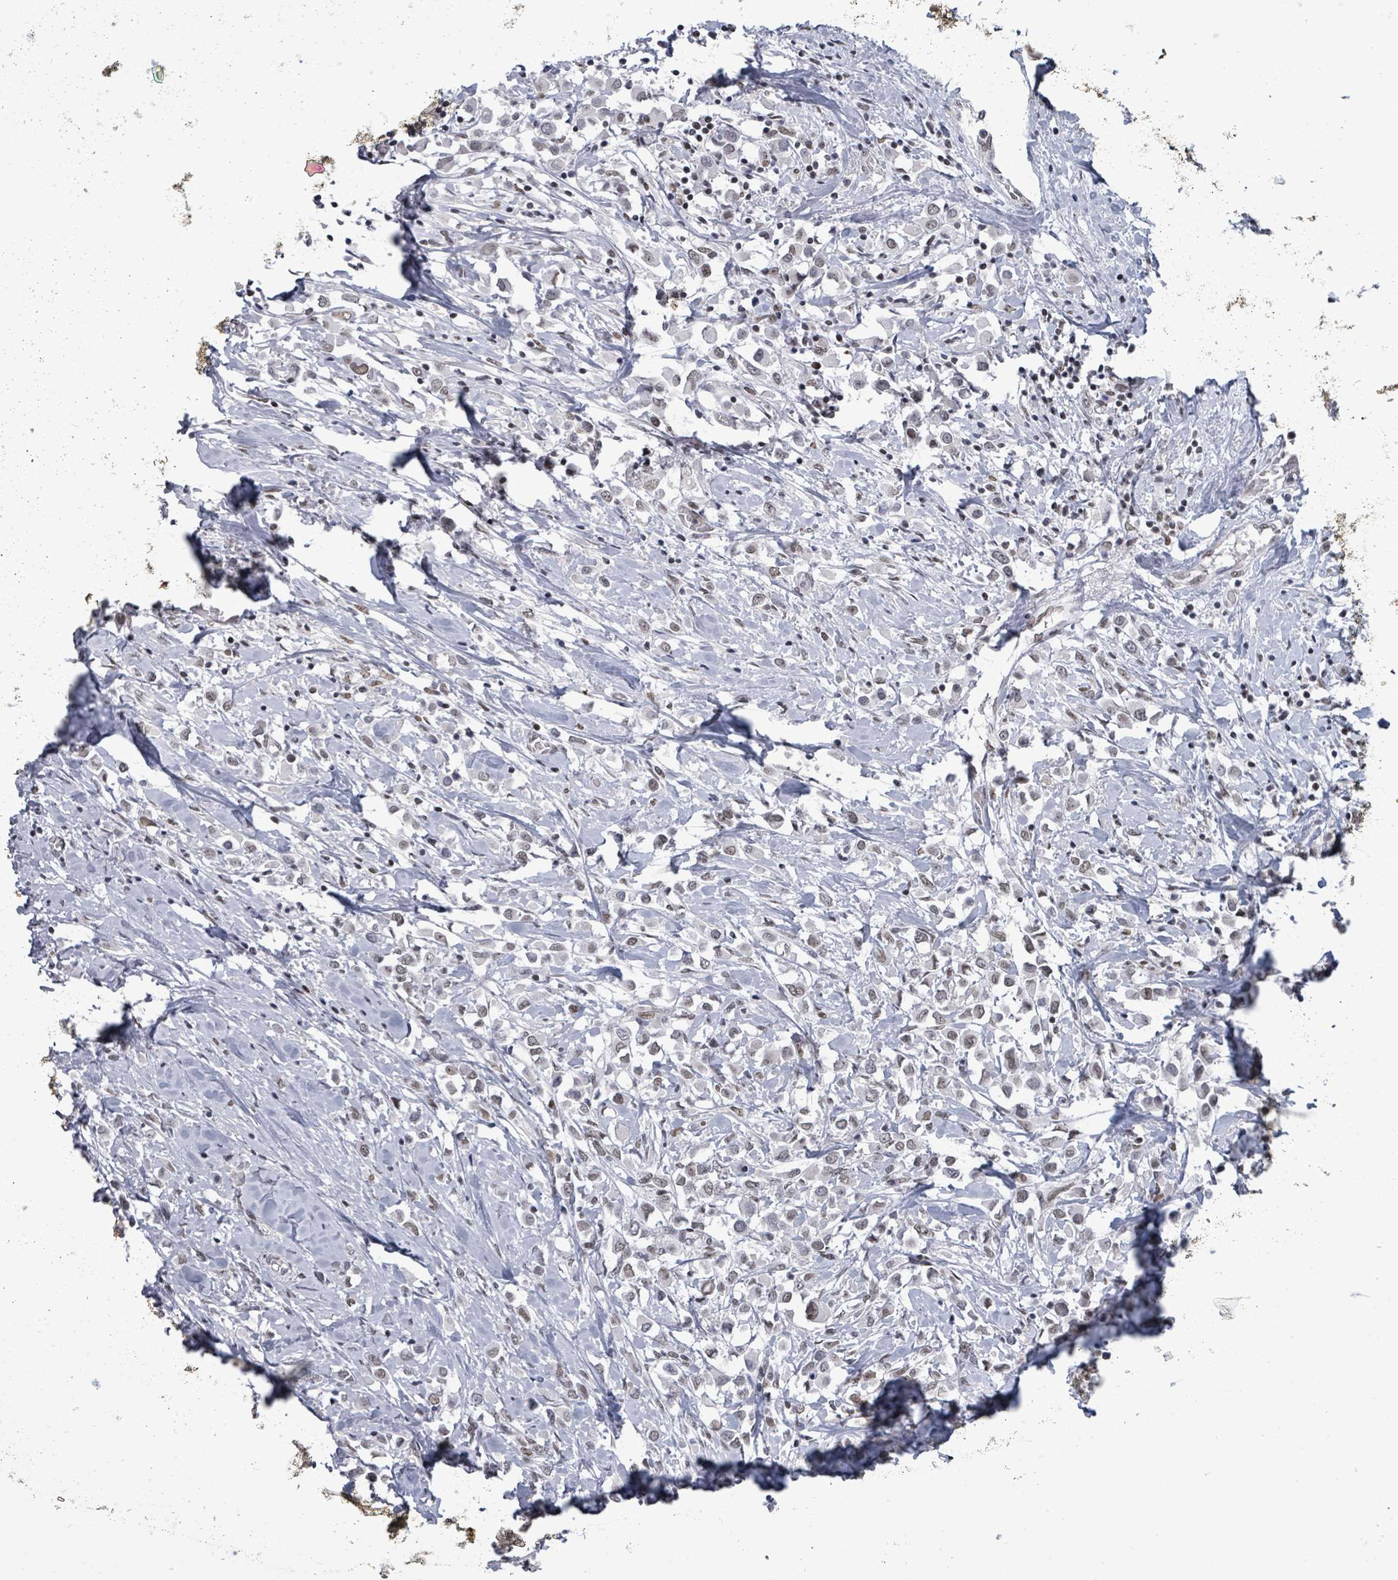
{"staining": {"intensity": "weak", "quantity": "25%-75%", "location": "nuclear"}, "tissue": "breast cancer", "cell_type": "Tumor cells", "image_type": "cancer", "snomed": [{"axis": "morphology", "description": "Duct carcinoma"}, {"axis": "topography", "description": "Breast"}], "caption": "High-power microscopy captured an immunohistochemistry (IHC) micrograph of infiltrating ductal carcinoma (breast), revealing weak nuclear positivity in about 25%-75% of tumor cells.", "gene": "ERCC5", "patient": {"sex": "female", "age": 61}}